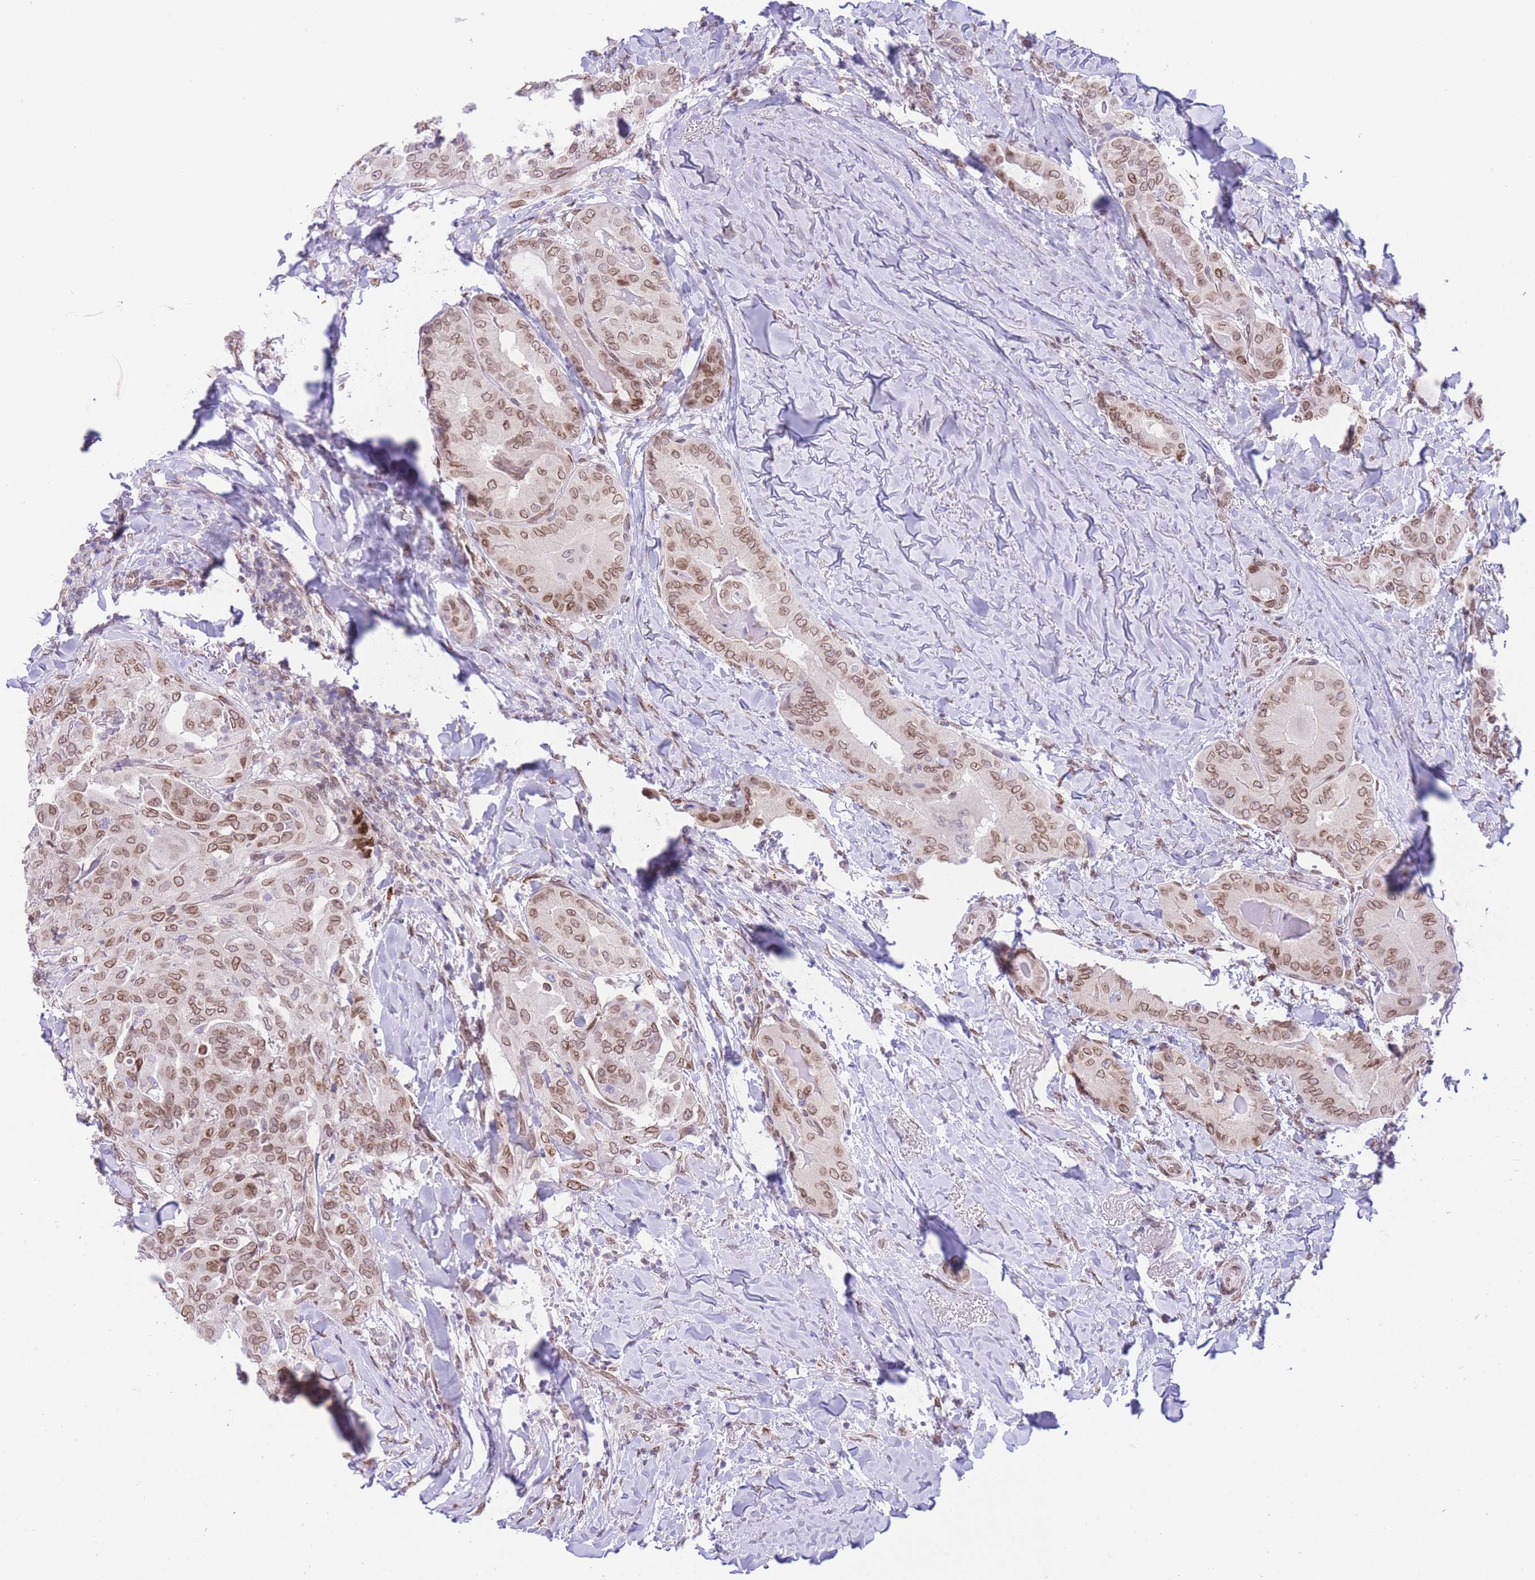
{"staining": {"intensity": "moderate", "quantity": ">75%", "location": "nuclear"}, "tissue": "thyroid cancer", "cell_type": "Tumor cells", "image_type": "cancer", "snomed": [{"axis": "morphology", "description": "Papillary adenocarcinoma, NOS"}, {"axis": "topography", "description": "Thyroid gland"}], "caption": "About >75% of tumor cells in thyroid cancer (papillary adenocarcinoma) show moderate nuclear protein staining as visualized by brown immunohistochemical staining.", "gene": "OR10AD1", "patient": {"sex": "female", "age": 68}}